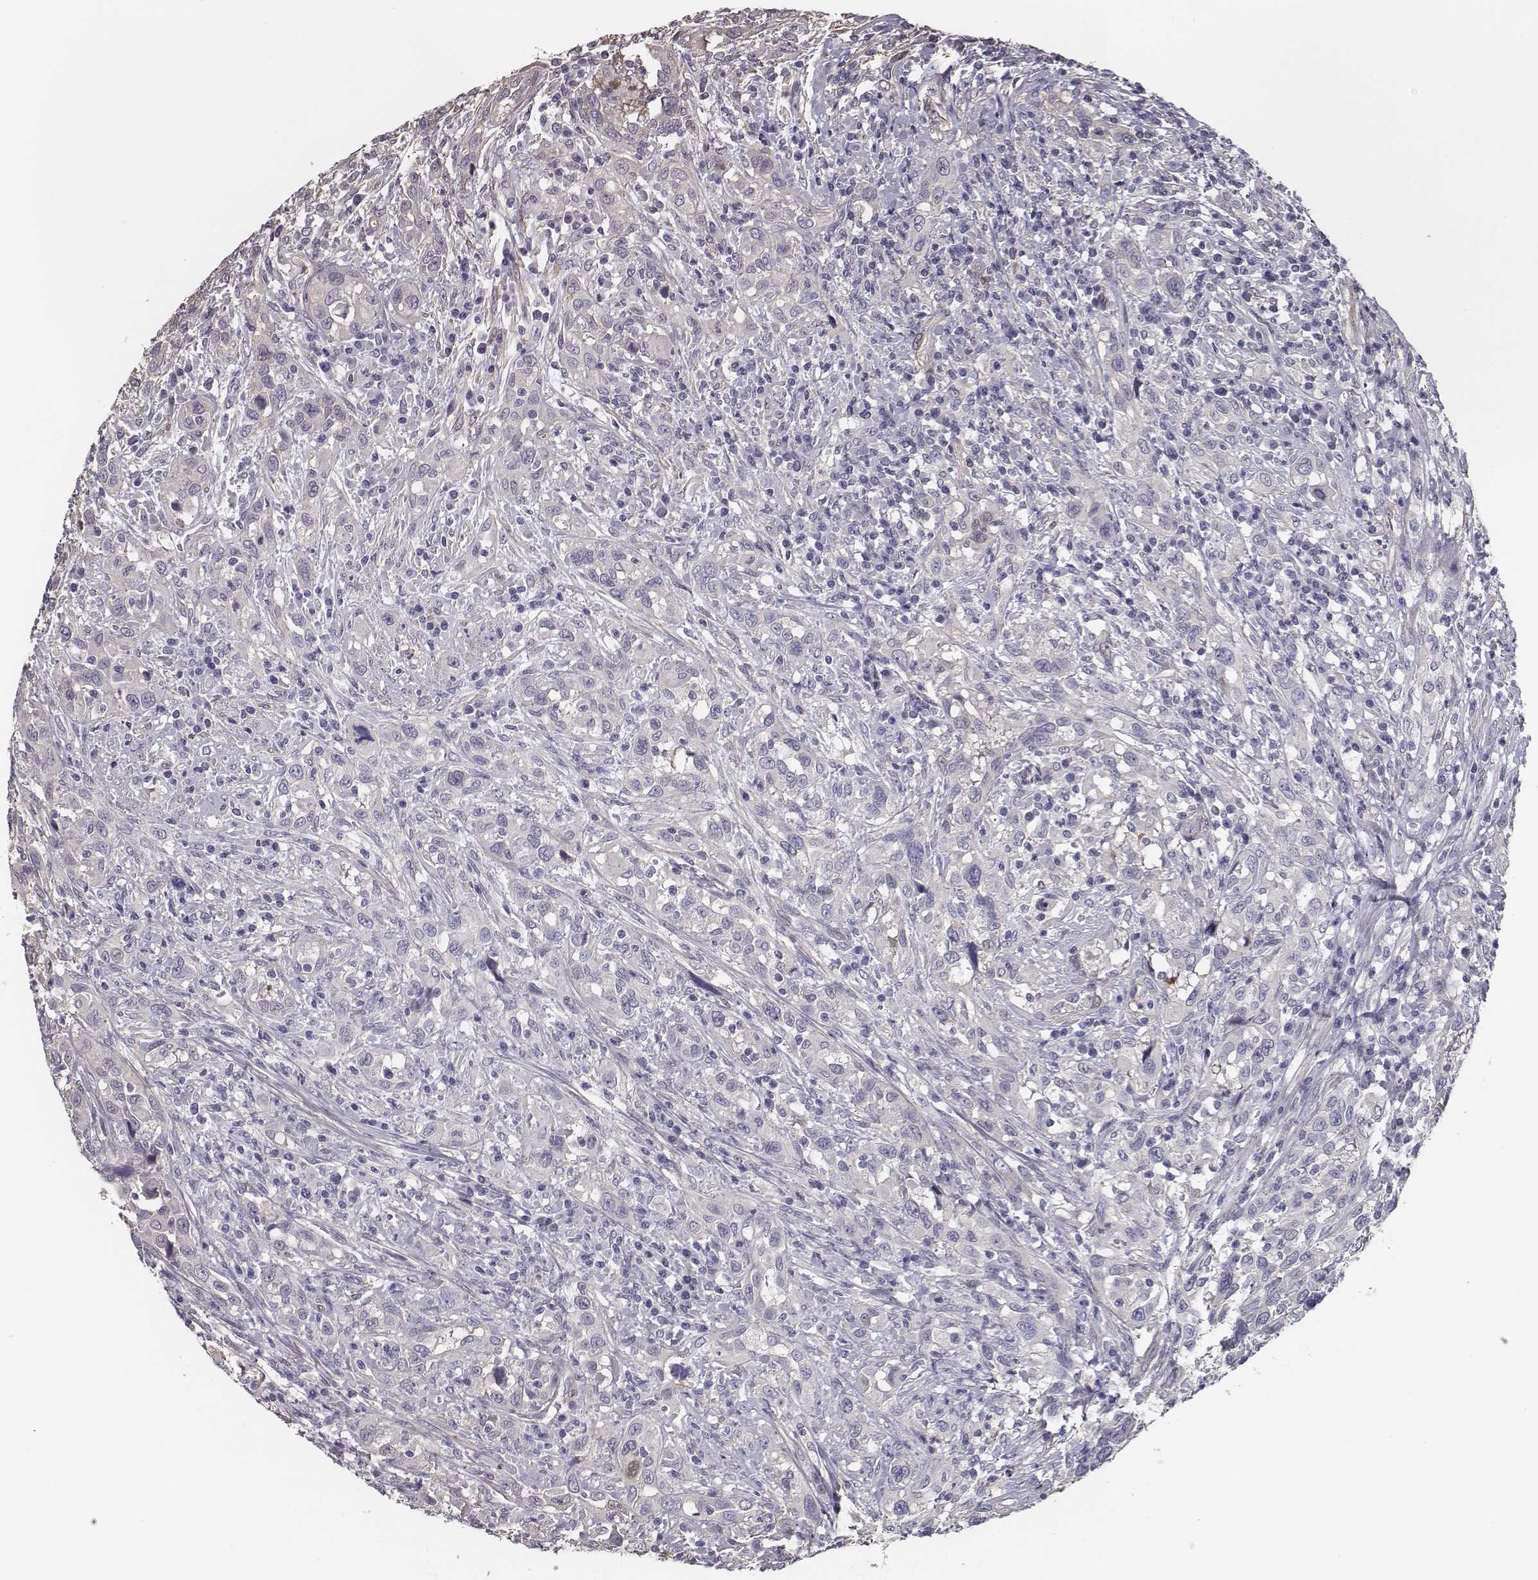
{"staining": {"intensity": "negative", "quantity": "none", "location": "none"}, "tissue": "urothelial cancer", "cell_type": "Tumor cells", "image_type": "cancer", "snomed": [{"axis": "morphology", "description": "Urothelial carcinoma, NOS"}, {"axis": "morphology", "description": "Urothelial carcinoma, High grade"}, {"axis": "topography", "description": "Urinary bladder"}], "caption": "Immunohistochemistry histopathology image of human urothelial cancer stained for a protein (brown), which exhibits no staining in tumor cells.", "gene": "ISYNA1", "patient": {"sex": "female", "age": 64}}